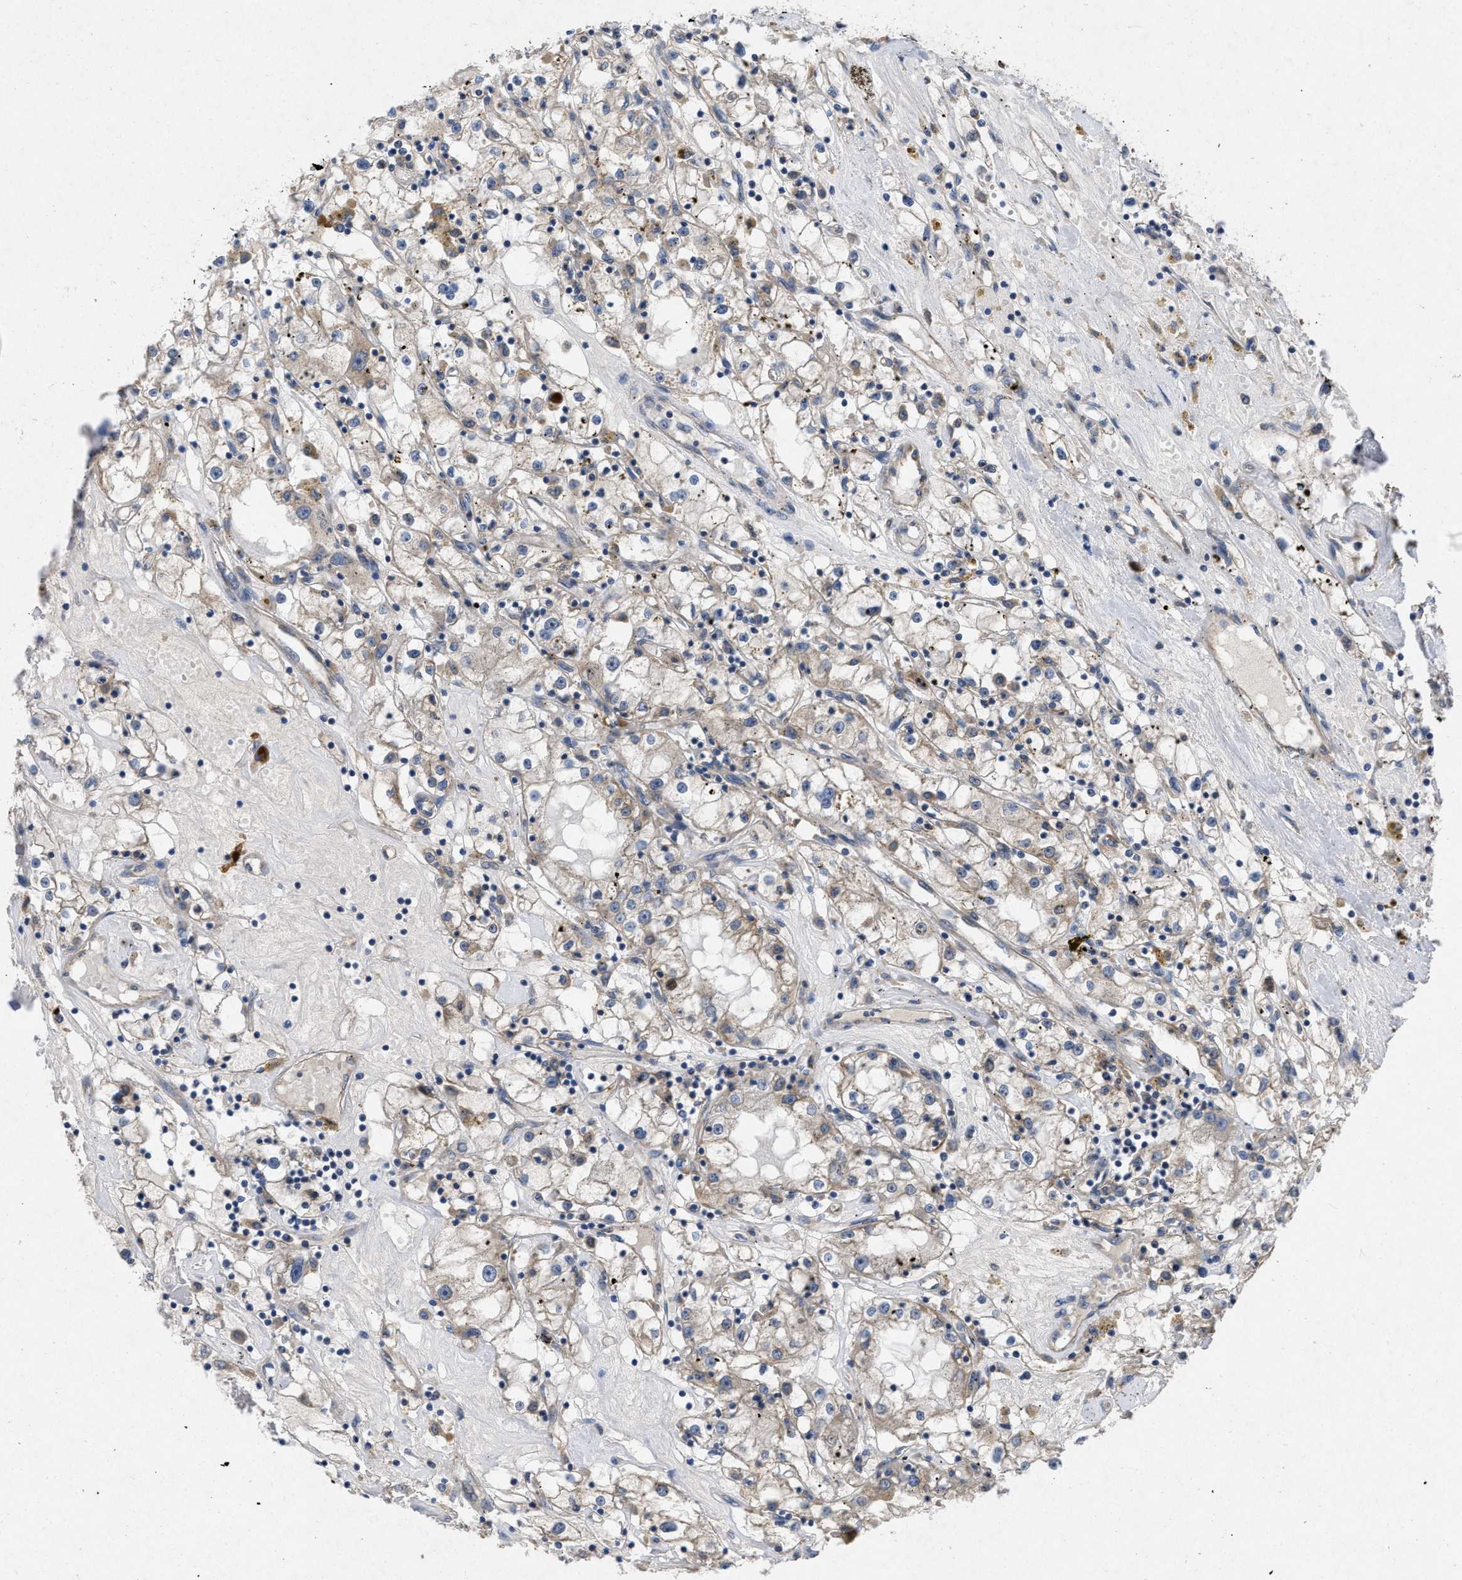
{"staining": {"intensity": "weak", "quantity": "25%-75%", "location": "cytoplasmic/membranous"}, "tissue": "renal cancer", "cell_type": "Tumor cells", "image_type": "cancer", "snomed": [{"axis": "morphology", "description": "Adenocarcinoma, NOS"}, {"axis": "topography", "description": "Kidney"}], "caption": "A histopathology image of renal adenocarcinoma stained for a protein displays weak cytoplasmic/membranous brown staining in tumor cells.", "gene": "TMEM131", "patient": {"sex": "male", "age": 56}}